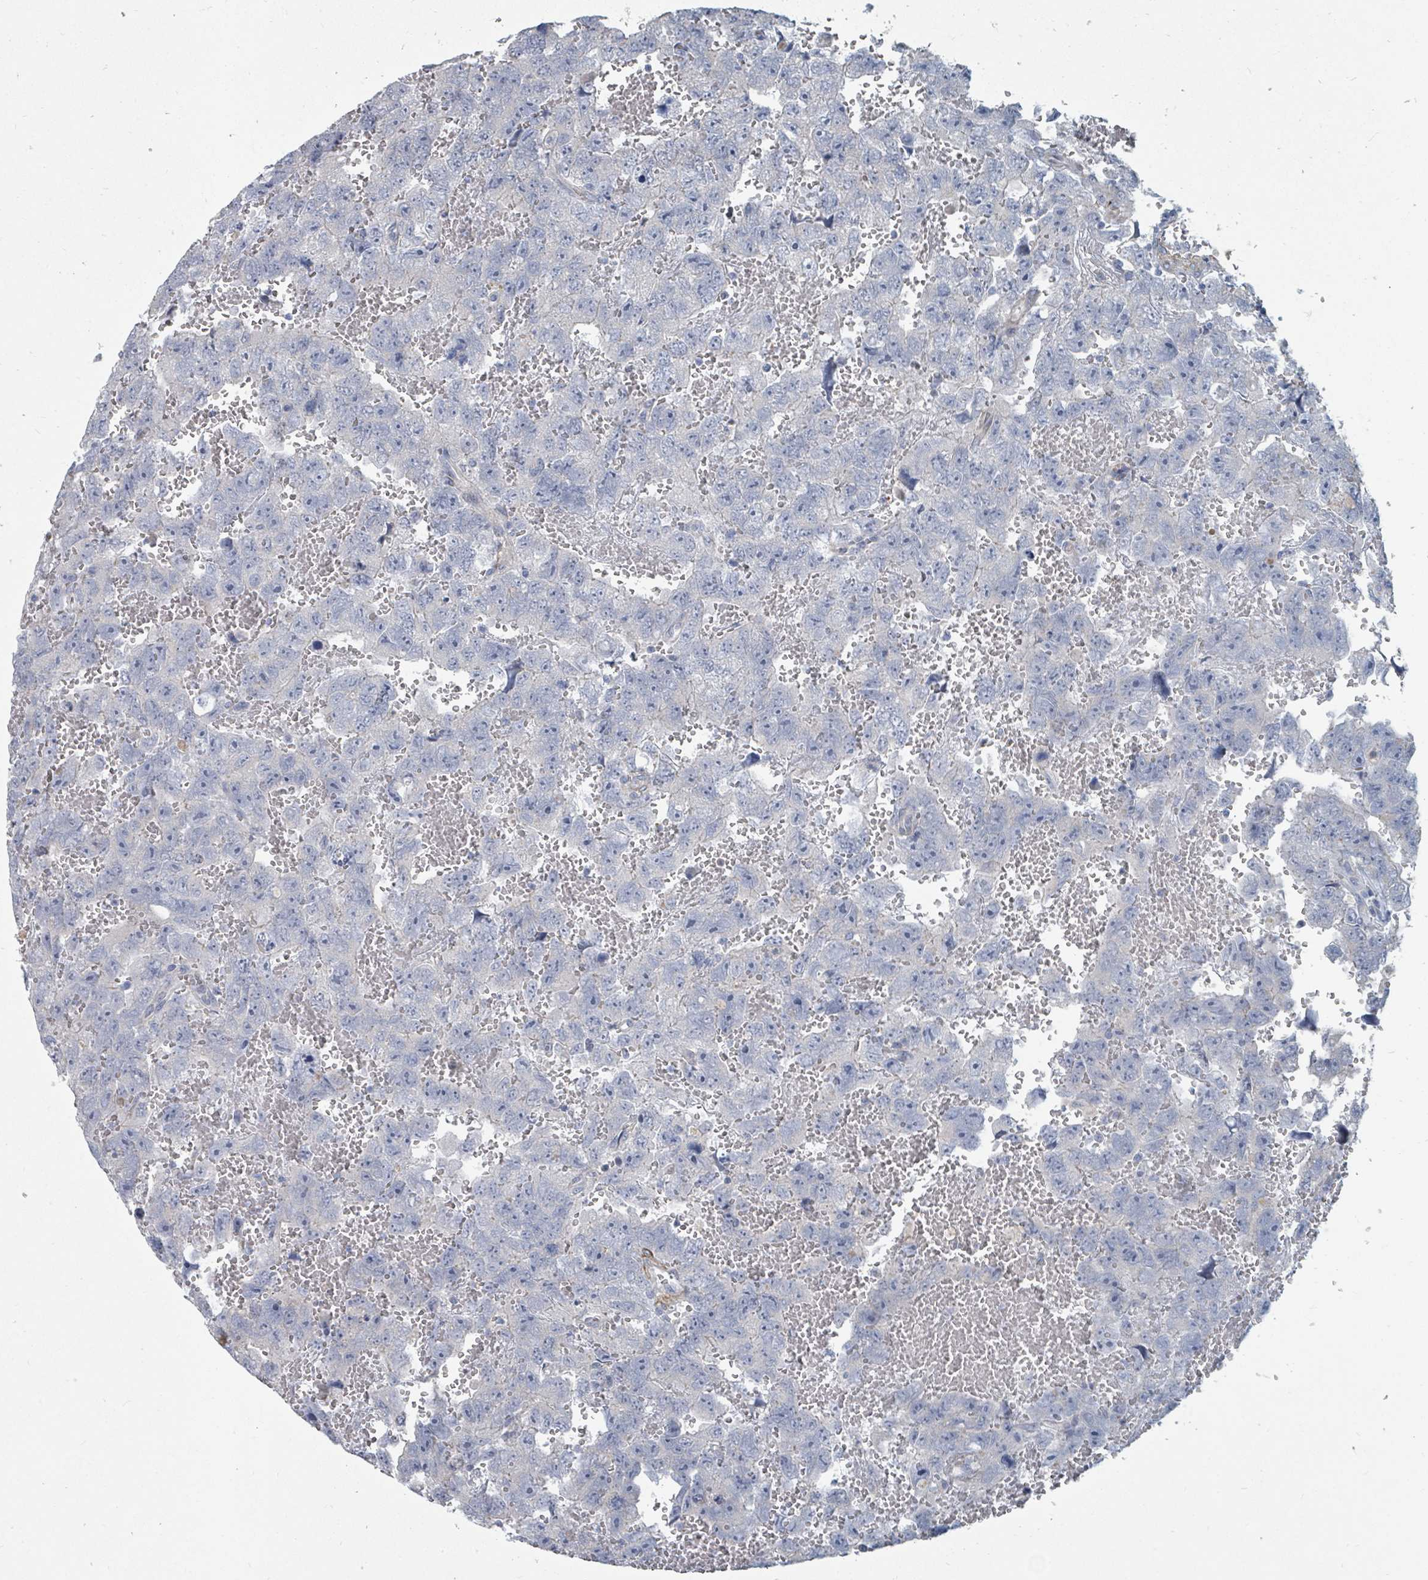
{"staining": {"intensity": "negative", "quantity": "none", "location": "none"}, "tissue": "testis cancer", "cell_type": "Tumor cells", "image_type": "cancer", "snomed": [{"axis": "morphology", "description": "Carcinoma, Embryonal, NOS"}, {"axis": "topography", "description": "Testis"}], "caption": "Tumor cells show no significant positivity in testis embryonal carcinoma.", "gene": "ARGFX", "patient": {"sex": "male", "age": 45}}